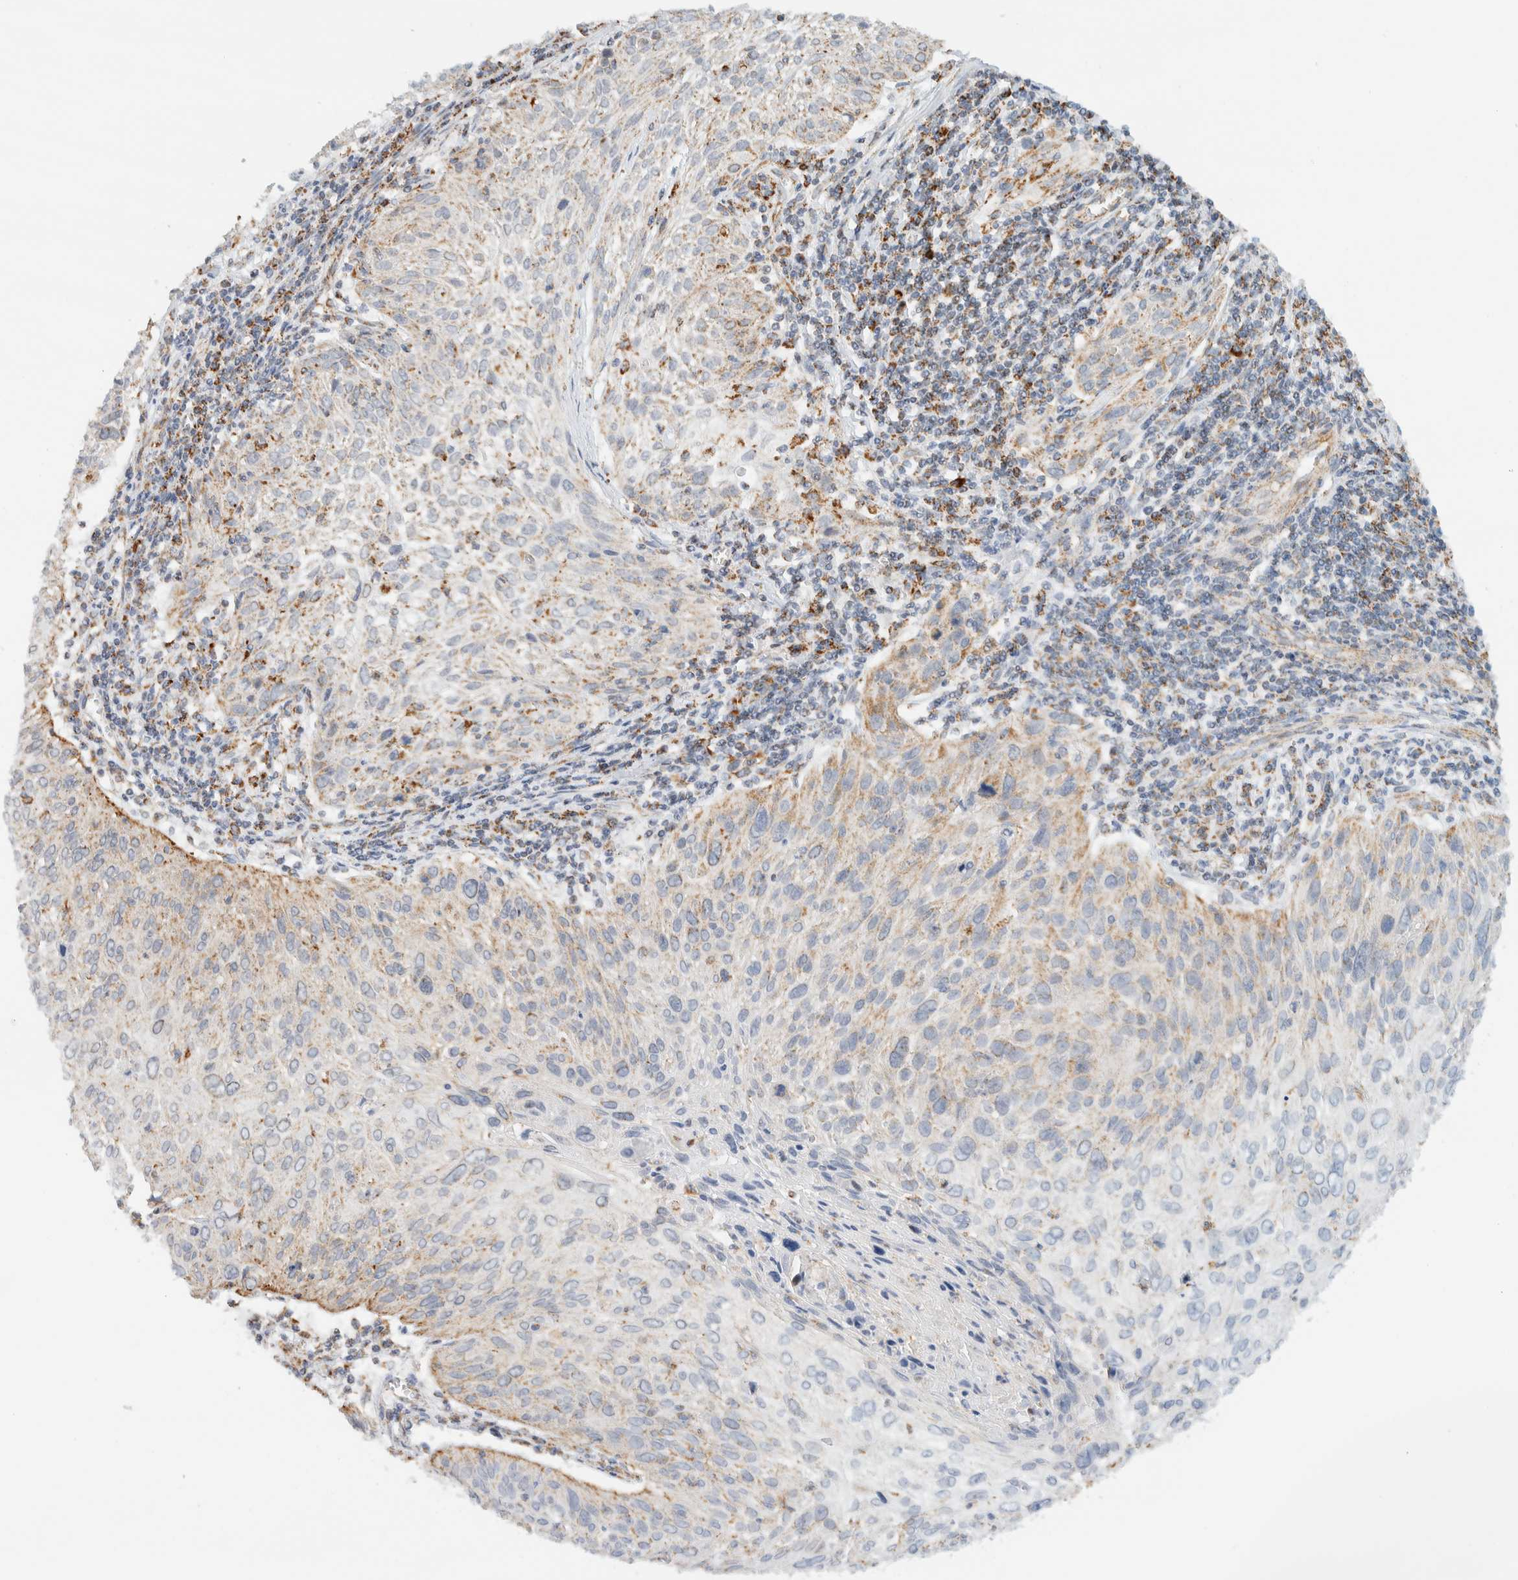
{"staining": {"intensity": "weak", "quantity": "25%-75%", "location": "cytoplasmic/membranous"}, "tissue": "cervical cancer", "cell_type": "Tumor cells", "image_type": "cancer", "snomed": [{"axis": "morphology", "description": "Squamous cell carcinoma, NOS"}, {"axis": "topography", "description": "Cervix"}], "caption": "Immunohistochemical staining of human cervical cancer exhibits low levels of weak cytoplasmic/membranous protein staining in about 25%-75% of tumor cells.", "gene": "KIFAP3", "patient": {"sex": "female", "age": 51}}